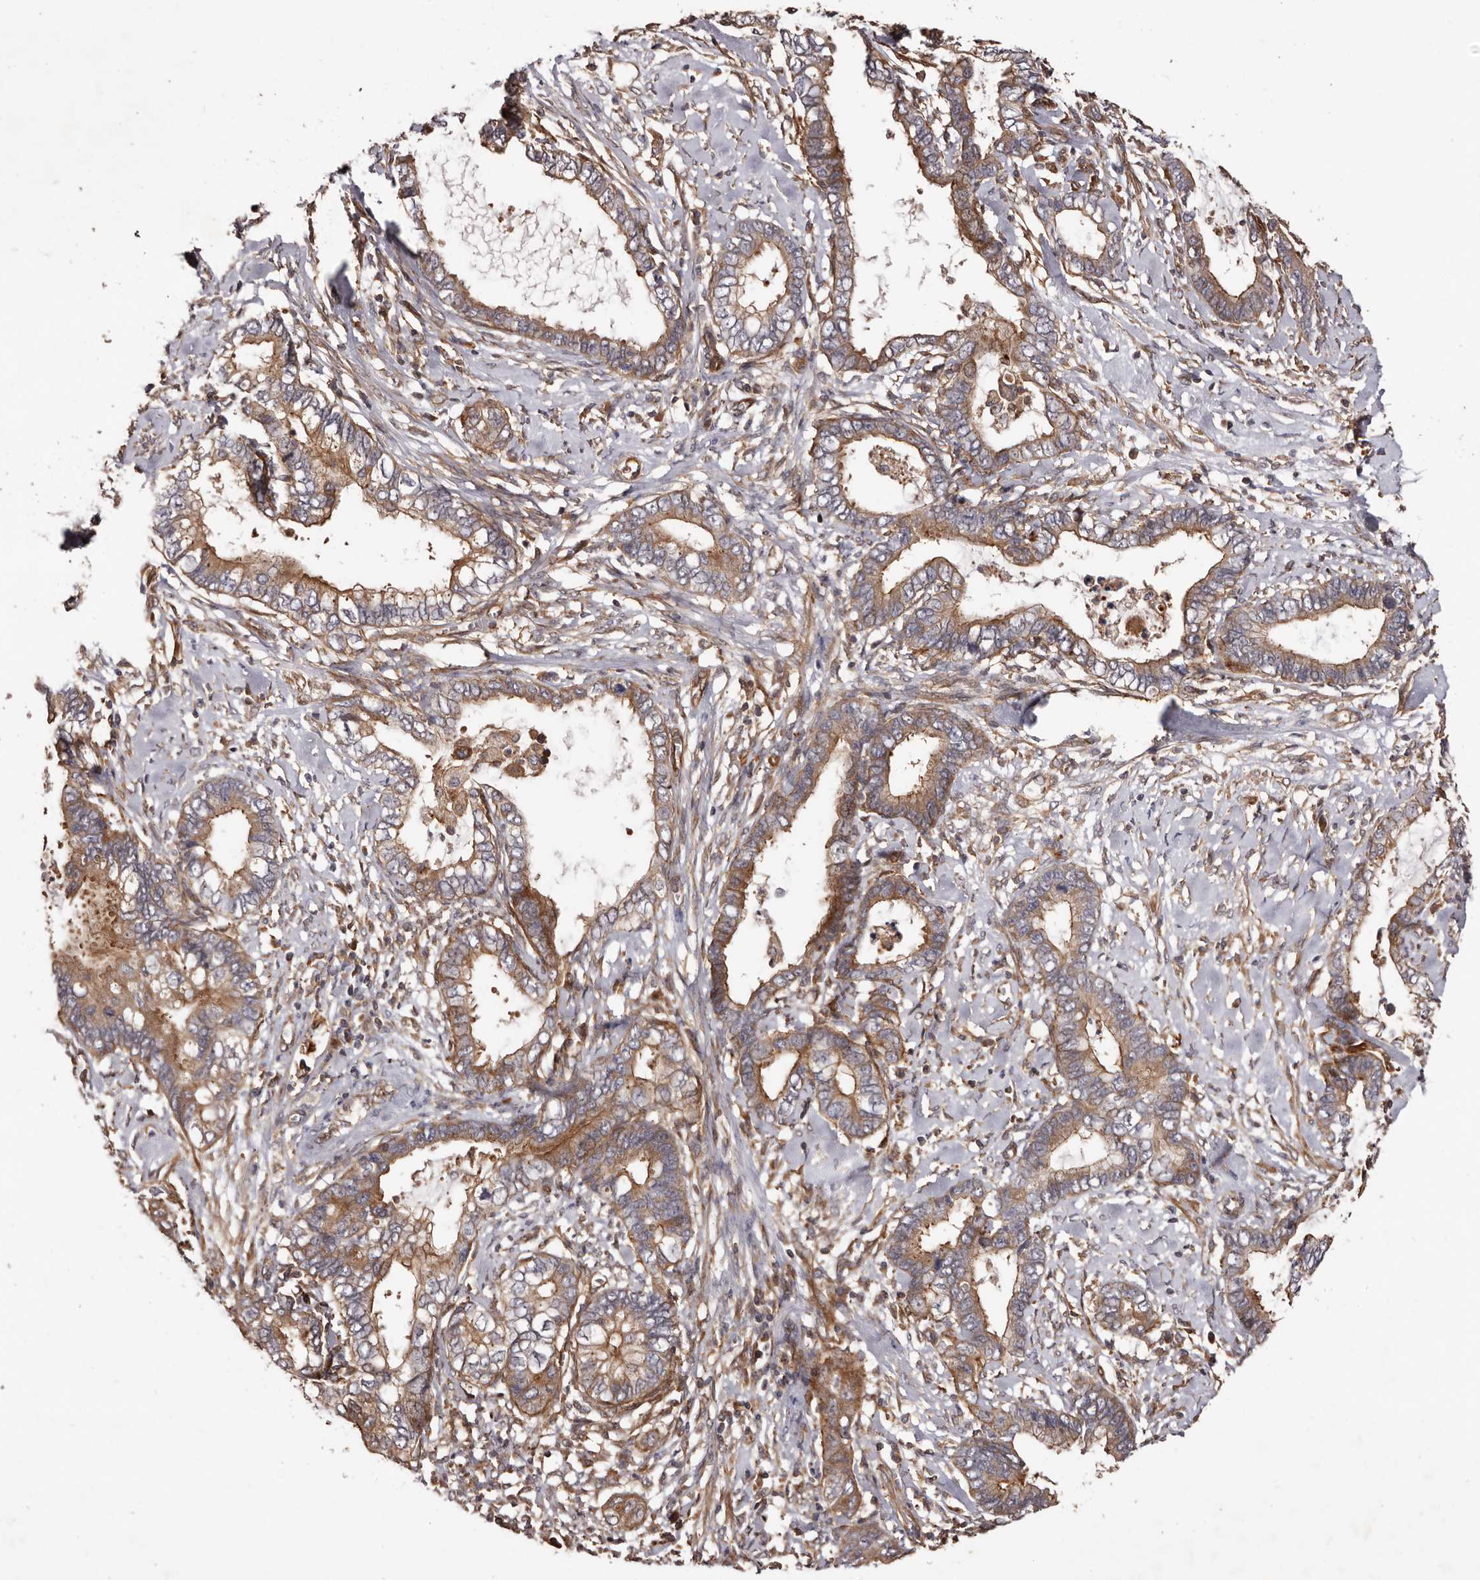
{"staining": {"intensity": "moderate", "quantity": ">75%", "location": "cytoplasmic/membranous"}, "tissue": "cervical cancer", "cell_type": "Tumor cells", "image_type": "cancer", "snomed": [{"axis": "morphology", "description": "Adenocarcinoma, NOS"}, {"axis": "topography", "description": "Cervix"}], "caption": "A photomicrograph of cervical cancer (adenocarcinoma) stained for a protein shows moderate cytoplasmic/membranous brown staining in tumor cells. (Brightfield microscopy of DAB IHC at high magnification).", "gene": "GTPBP1", "patient": {"sex": "female", "age": 44}}